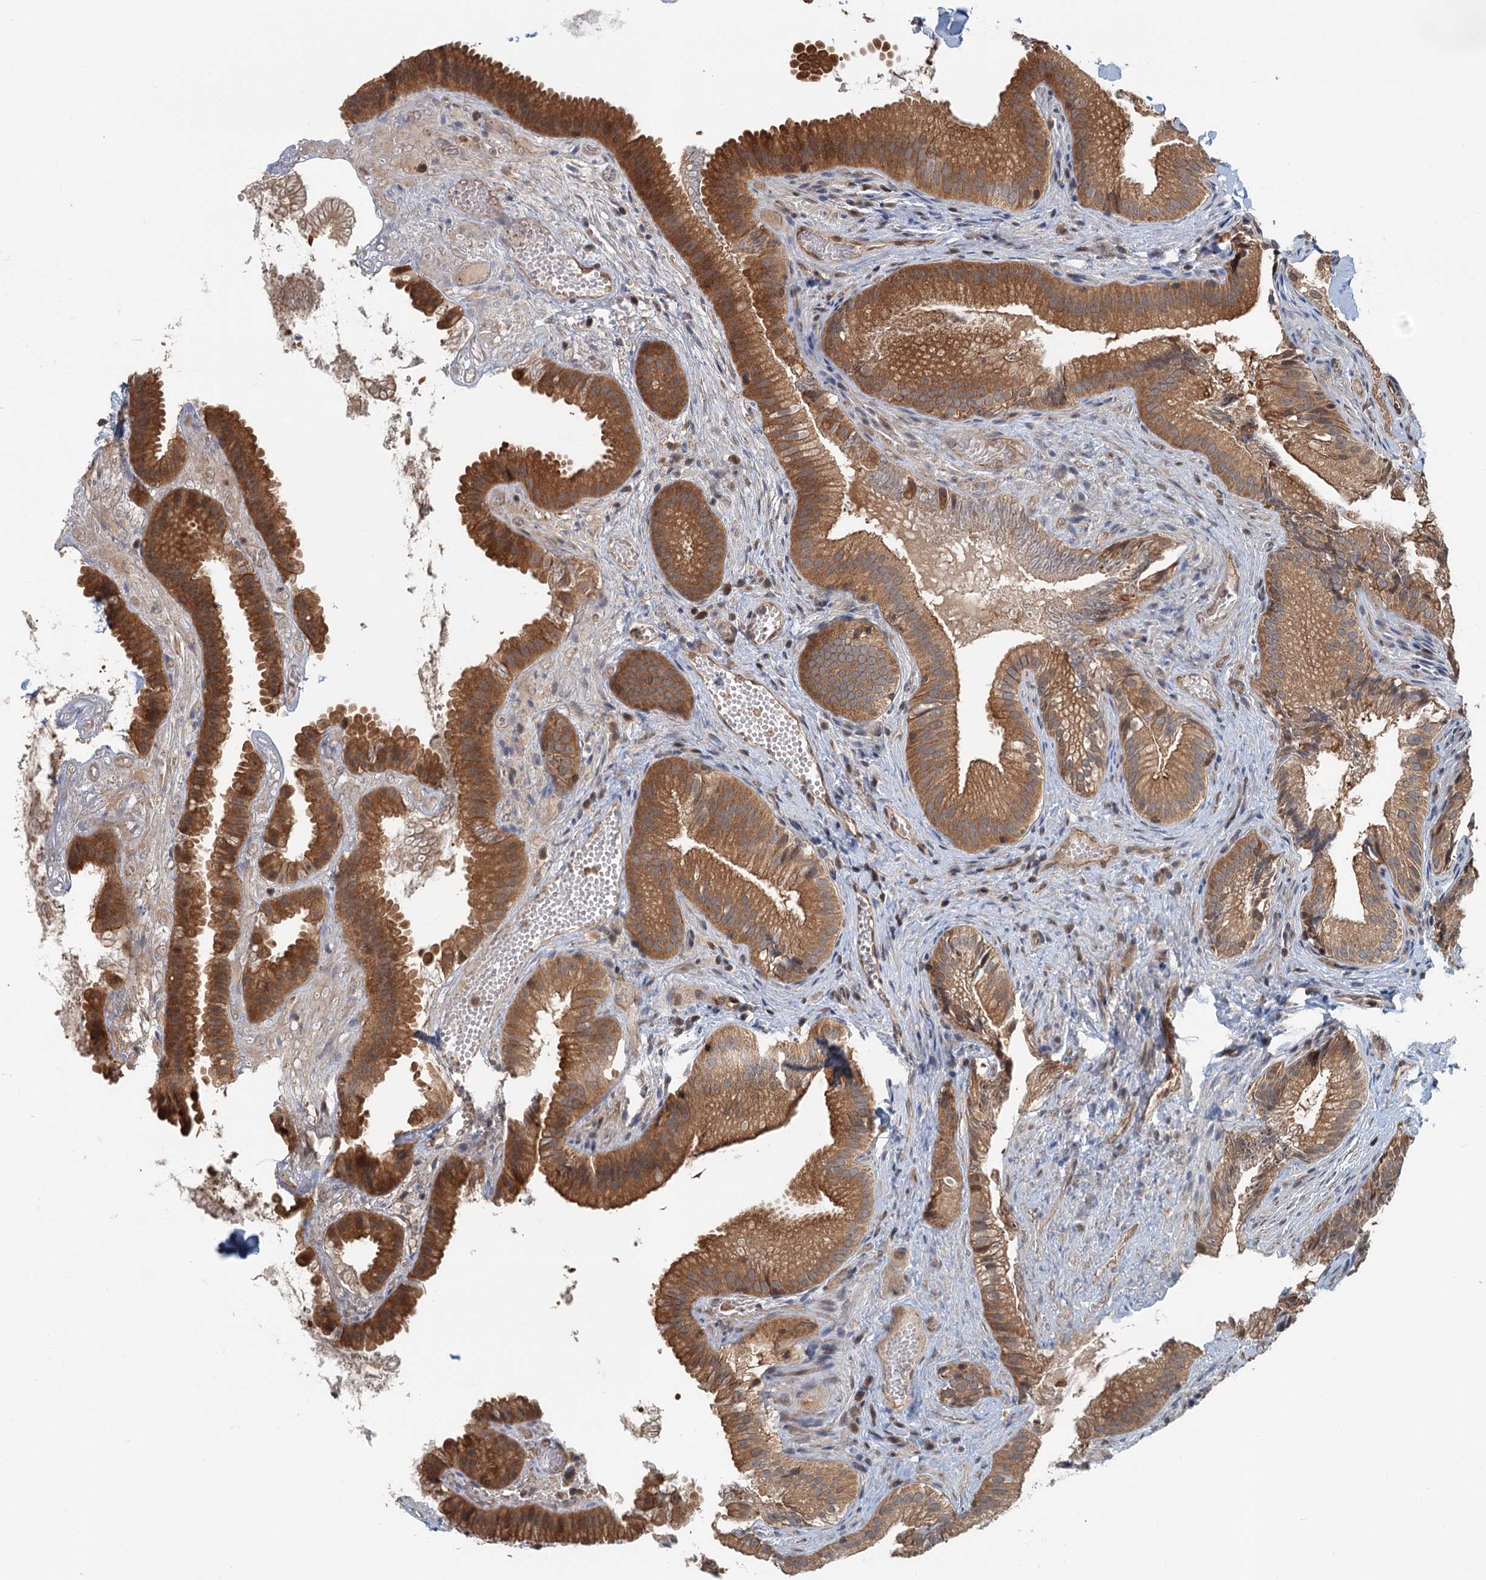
{"staining": {"intensity": "strong", "quantity": ">75%", "location": "cytoplasmic/membranous"}, "tissue": "gallbladder", "cell_type": "Glandular cells", "image_type": "normal", "snomed": [{"axis": "morphology", "description": "Normal tissue, NOS"}, {"axis": "topography", "description": "Gallbladder"}], "caption": "High-power microscopy captured an immunohistochemistry (IHC) photomicrograph of normal gallbladder, revealing strong cytoplasmic/membranous staining in about >75% of glandular cells. Using DAB (brown) and hematoxylin (blue) stains, captured at high magnification using brightfield microscopy.", "gene": "ZNF527", "patient": {"sex": "female", "age": 30}}